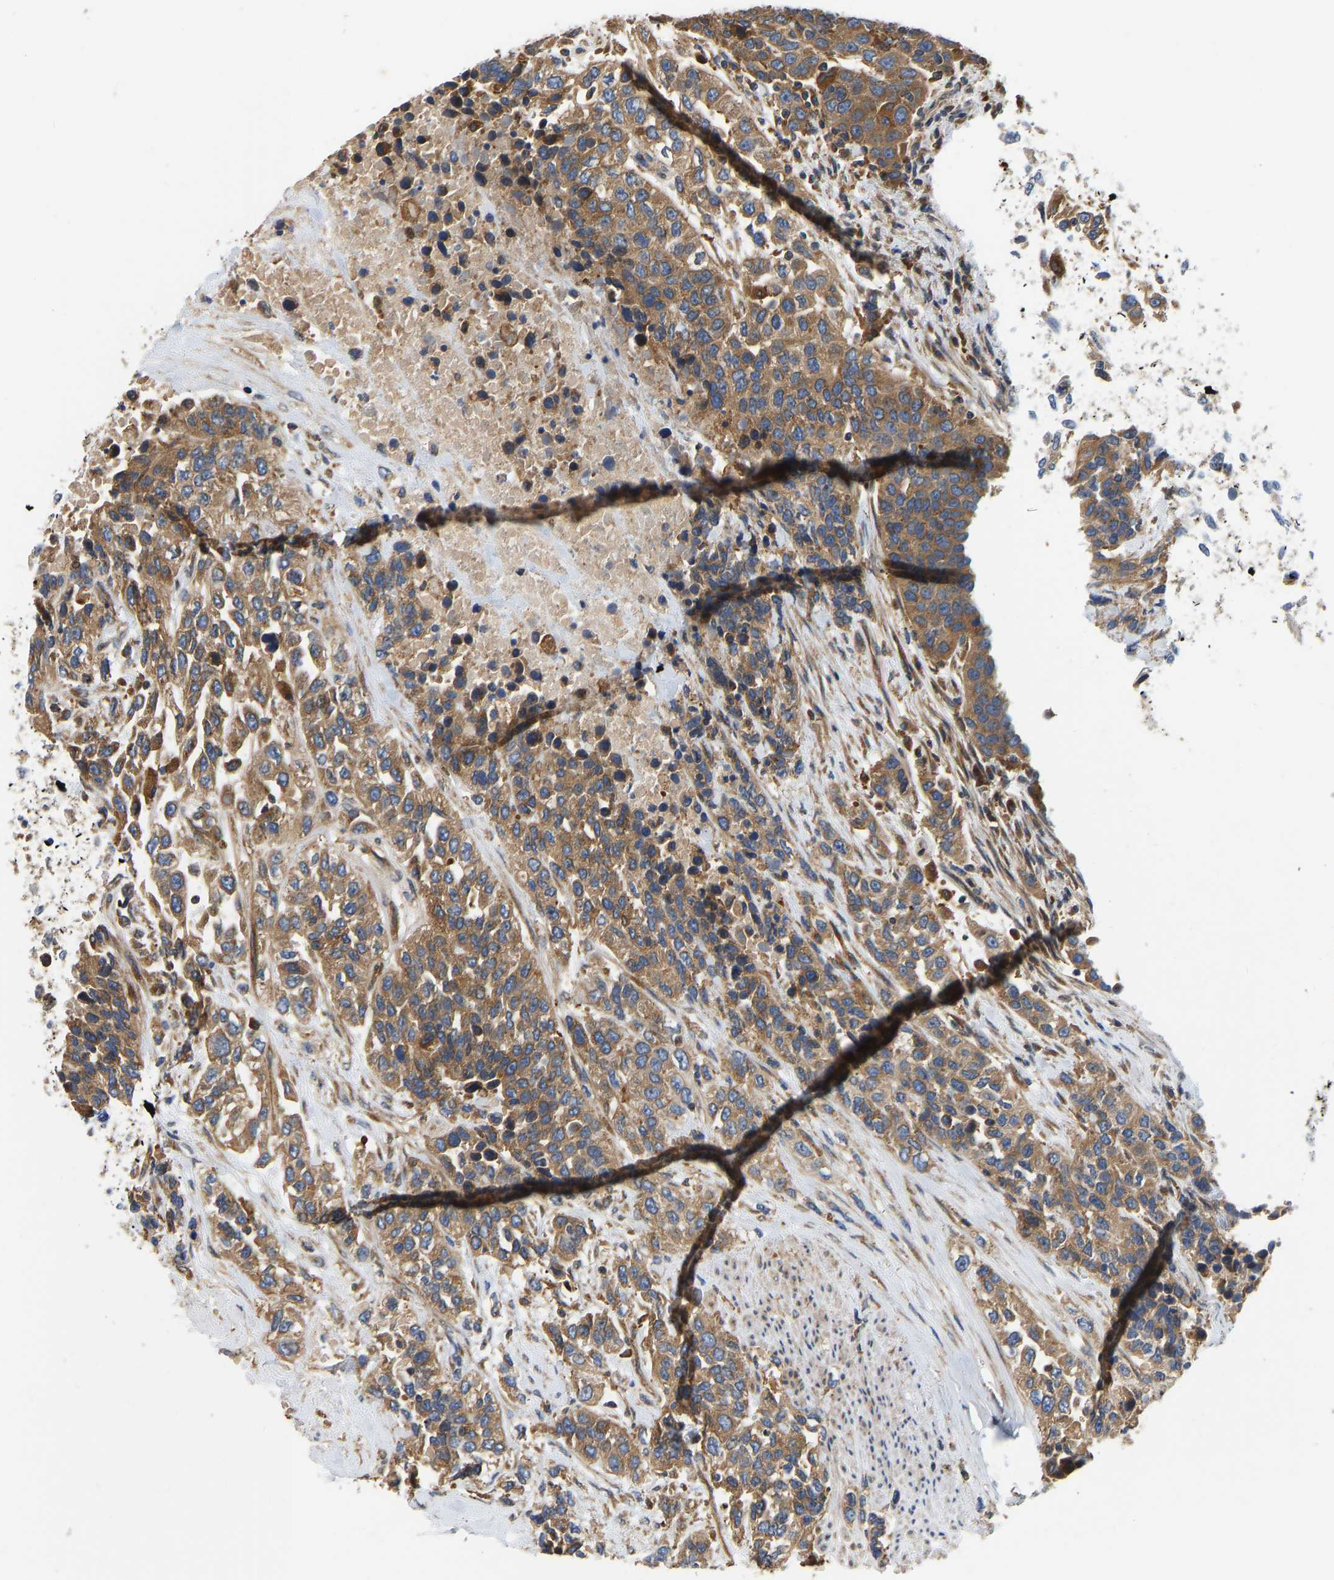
{"staining": {"intensity": "moderate", "quantity": ">75%", "location": "cytoplasmic/membranous"}, "tissue": "urothelial cancer", "cell_type": "Tumor cells", "image_type": "cancer", "snomed": [{"axis": "morphology", "description": "Urothelial carcinoma, High grade"}, {"axis": "topography", "description": "Urinary bladder"}], "caption": "Urothelial carcinoma (high-grade) was stained to show a protein in brown. There is medium levels of moderate cytoplasmic/membranous expression in about >75% of tumor cells. The protein is stained brown, and the nuclei are stained in blue (DAB IHC with brightfield microscopy, high magnification).", "gene": "FLNB", "patient": {"sex": "female", "age": 80}}